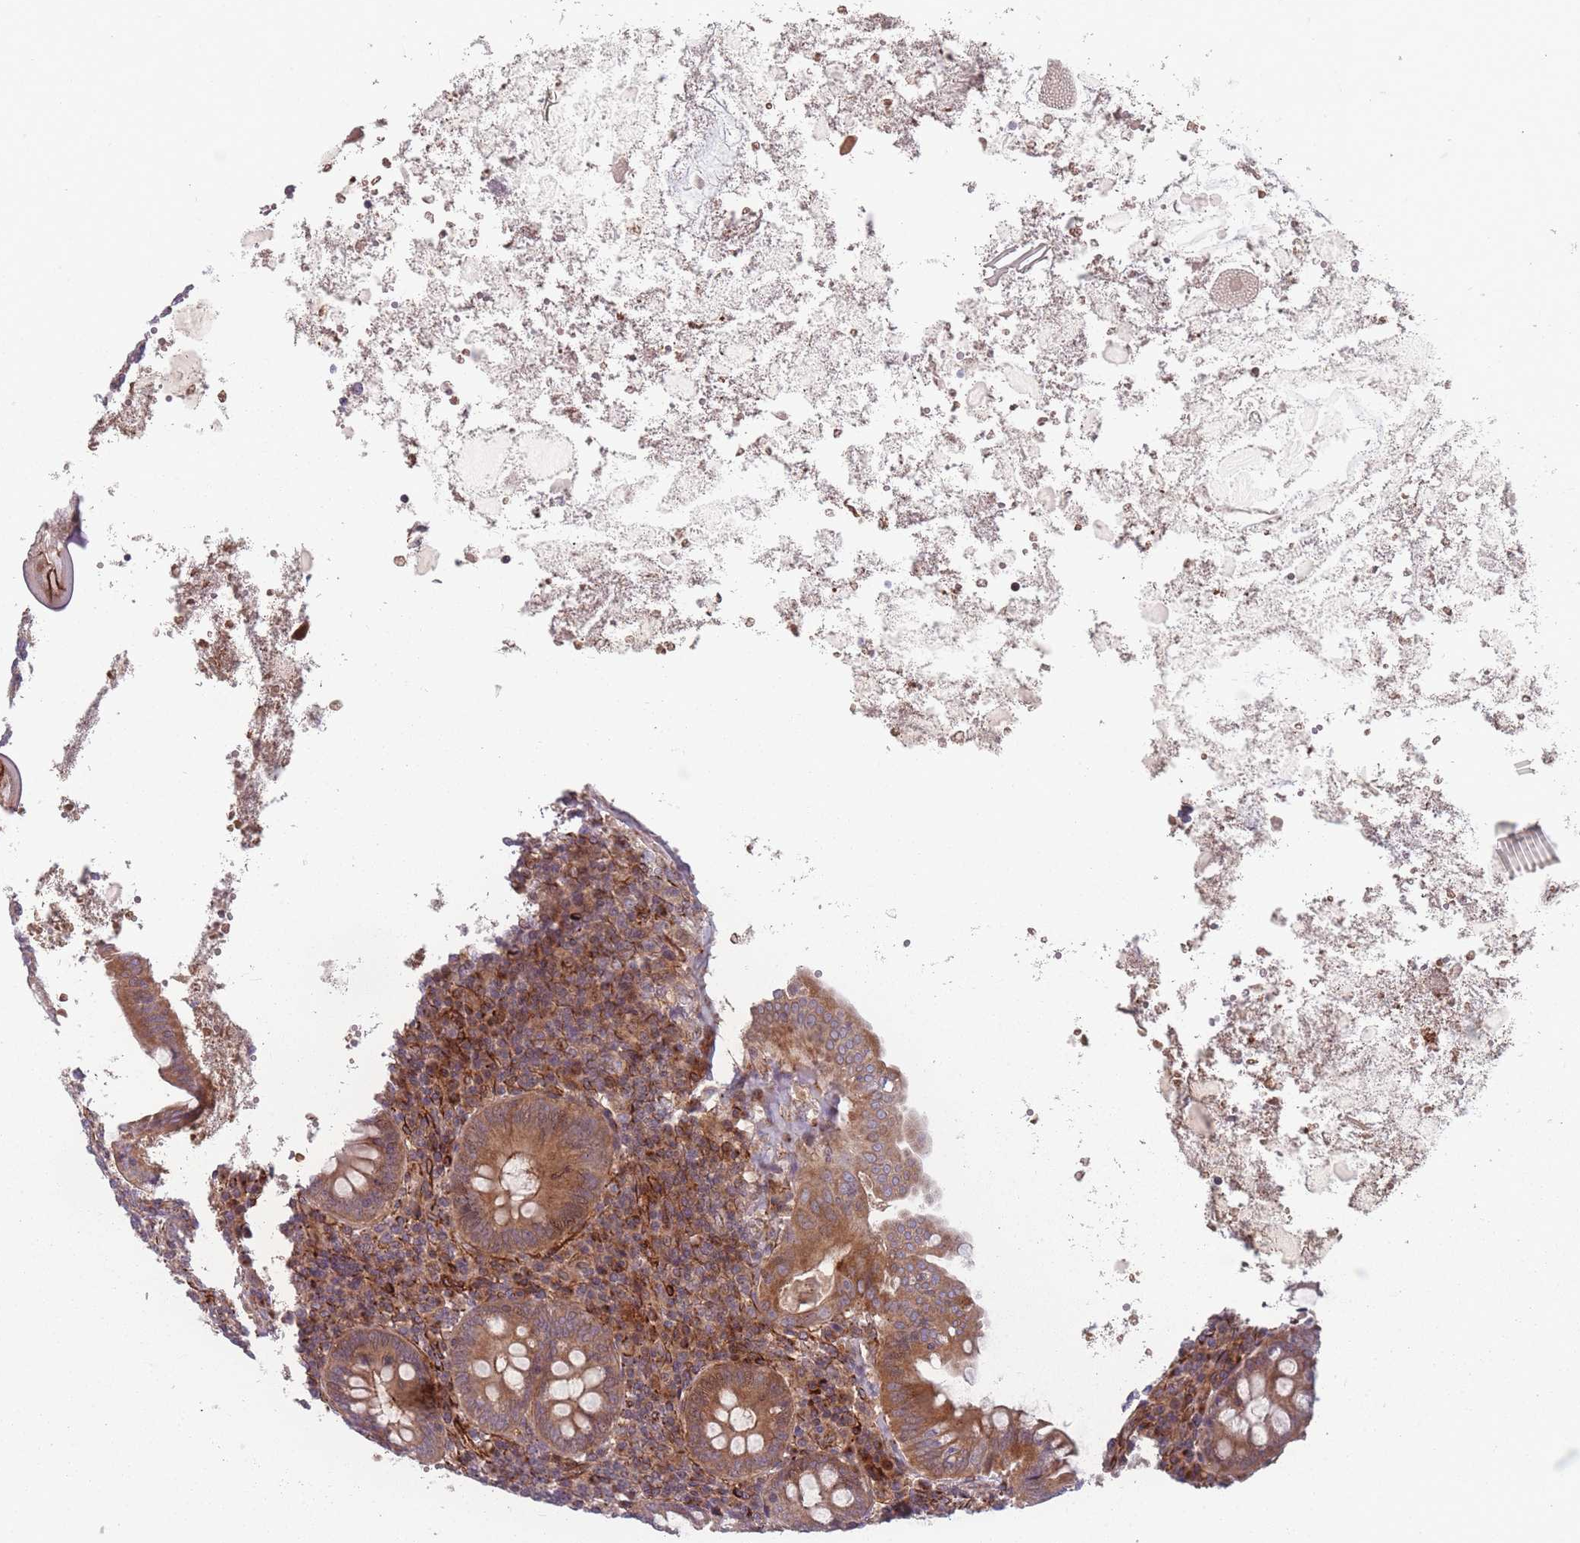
{"staining": {"intensity": "moderate", "quantity": ">75%", "location": "cytoplasmic/membranous"}, "tissue": "appendix", "cell_type": "Glandular cells", "image_type": "normal", "snomed": [{"axis": "morphology", "description": "Normal tissue, NOS"}, {"axis": "topography", "description": "Appendix"}], "caption": "The histopathology image reveals immunohistochemical staining of normal appendix. There is moderate cytoplasmic/membranous positivity is present in approximately >75% of glandular cells. Ihc stains the protein of interest in brown and the nuclei are stained blue.", "gene": "EEF1AKMT2", "patient": {"sex": "female", "age": 54}}